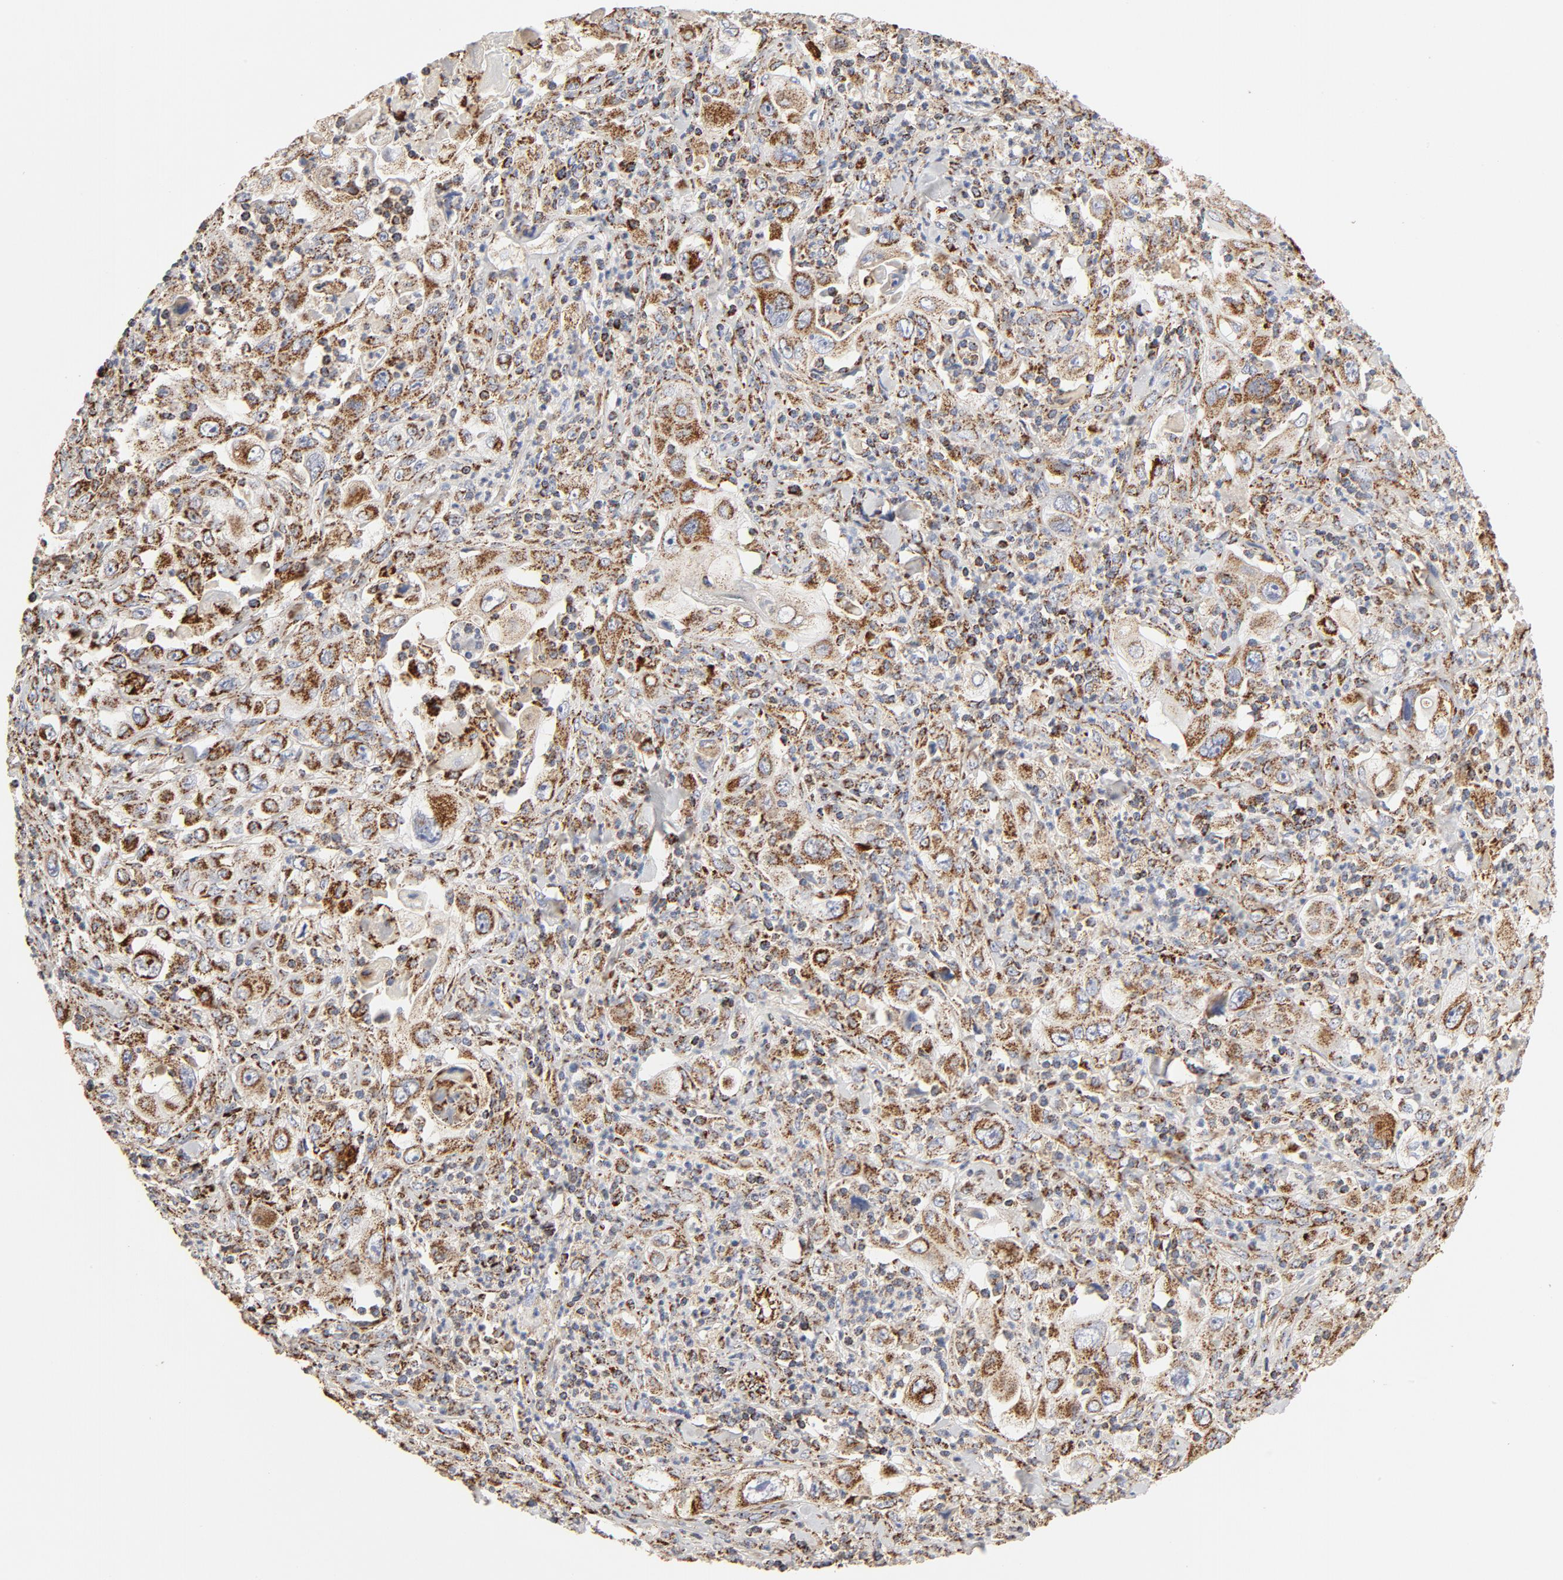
{"staining": {"intensity": "moderate", "quantity": ">75%", "location": "cytoplasmic/membranous"}, "tissue": "pancreatic cancer", "cell_type": "Tumor cells", "image_type": "cancer", "snomed": [{"axis": "morphology", "description": "Adenocarcinoma, NOS"}, {"axis": "topography", "description": "Pancreas"}], "caption": "High-power microscopy captured an immunohistochemistry (IHC) photomicrograph of adenocarcinoma (pancreatic), revealing moderate cytoplasmic/membranous expression in approximately >75% of tumor cells. (DAB IHC, brown staining for protein, blue staining for nuclei).", "gene": "PCNX4", "patient": {"sex": "male", "age": 70}}